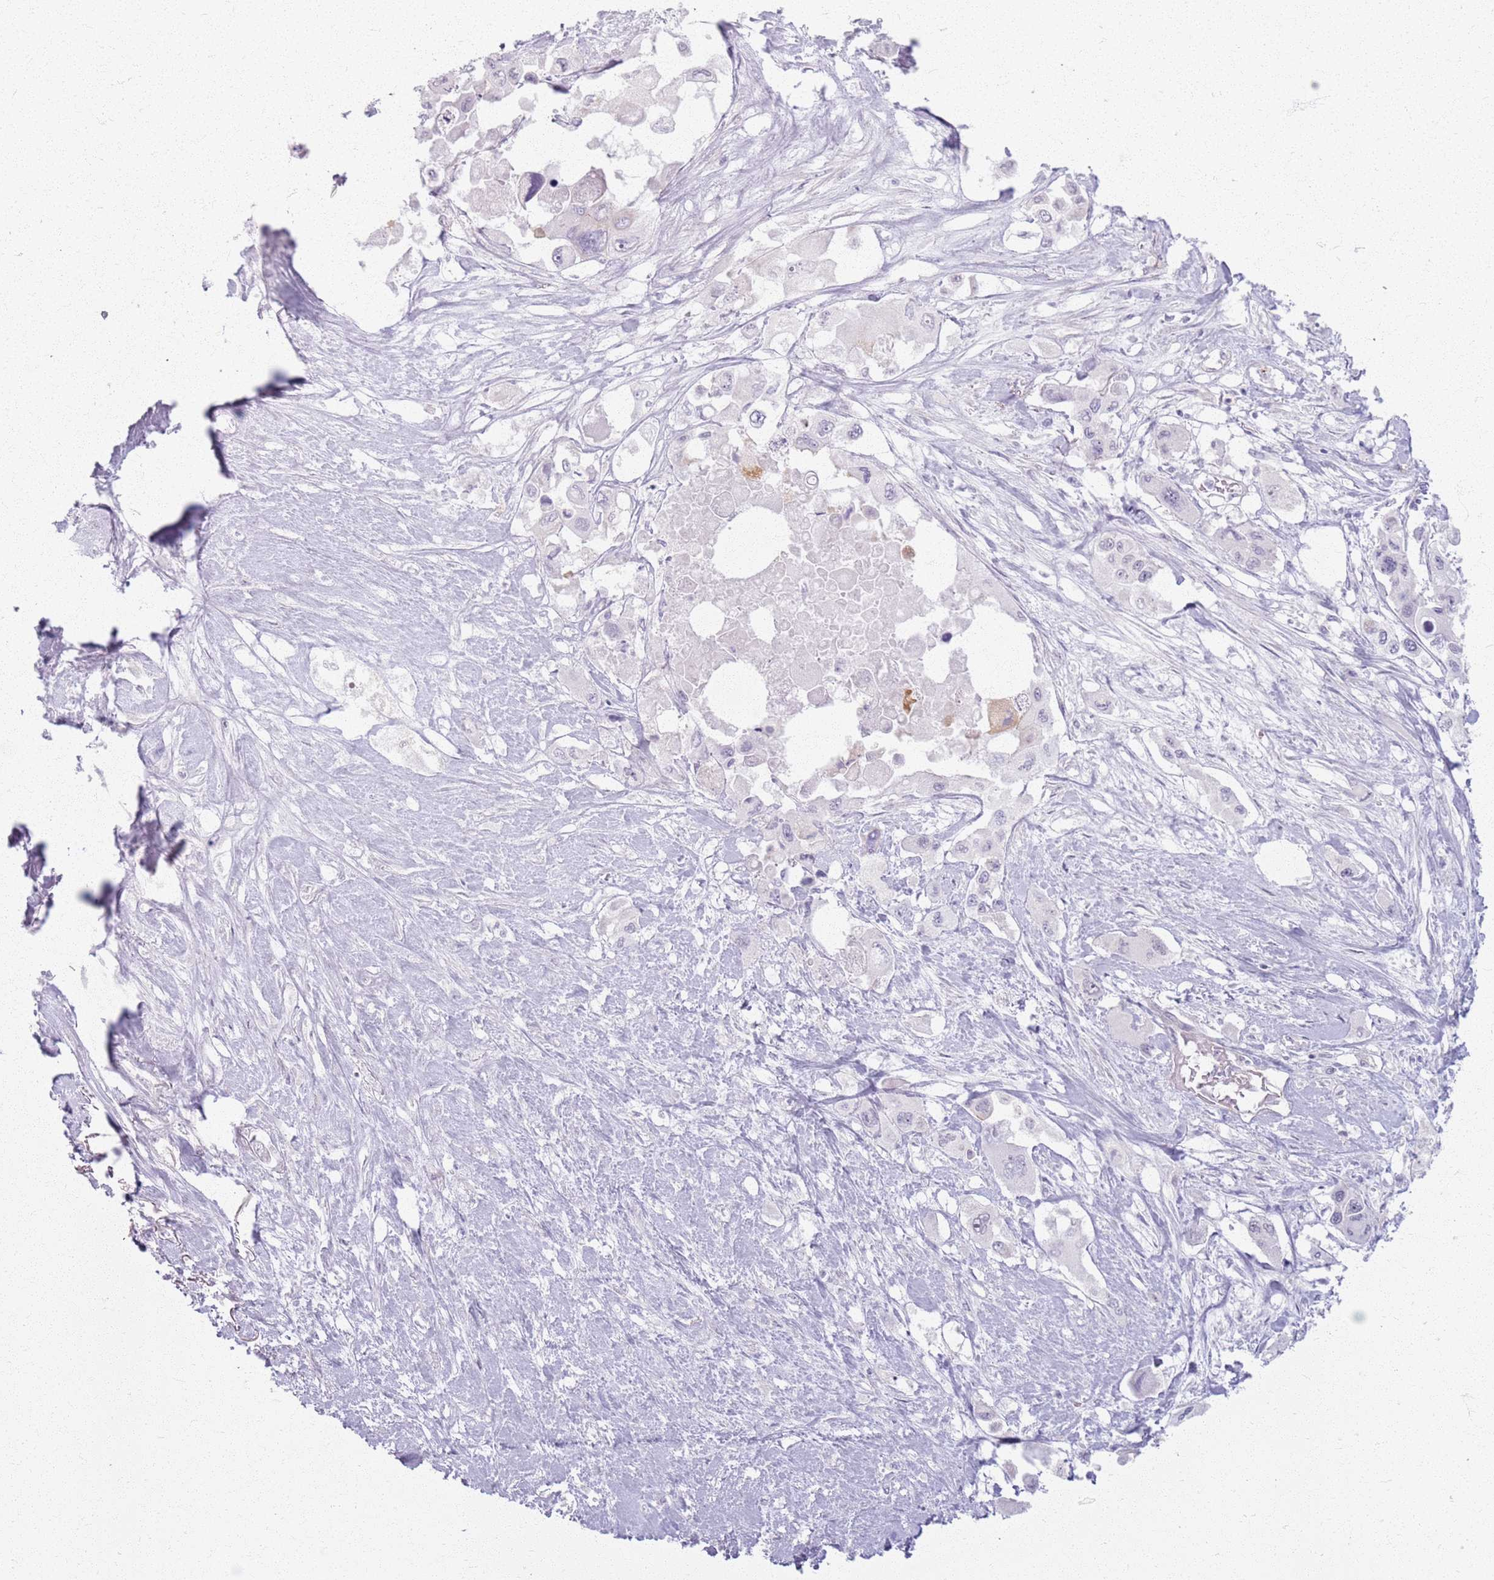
{"staining": {"intensity": "negative", "quantity": "none", "location": "none"}, "tissue": "pancreatic cancer", "cell_type": "Tumor cells", "image_type": "cancer", "snomed": [{"axis": "morphology", "description": "Adenocarcinoma, NOS"}, {"axis": "topography", "description": "Pancreas"}], "caption": "The image reveals no significant expression in tumor cells of pancreatic adenocarcinoma. (Stains: DAB immunohistochemistry with hematoxylin counter stain, Microscopy: brightfield microscopy at high magnification).", "gene": "KCNA5", "patient": {"sex": "male", "age": 92}}